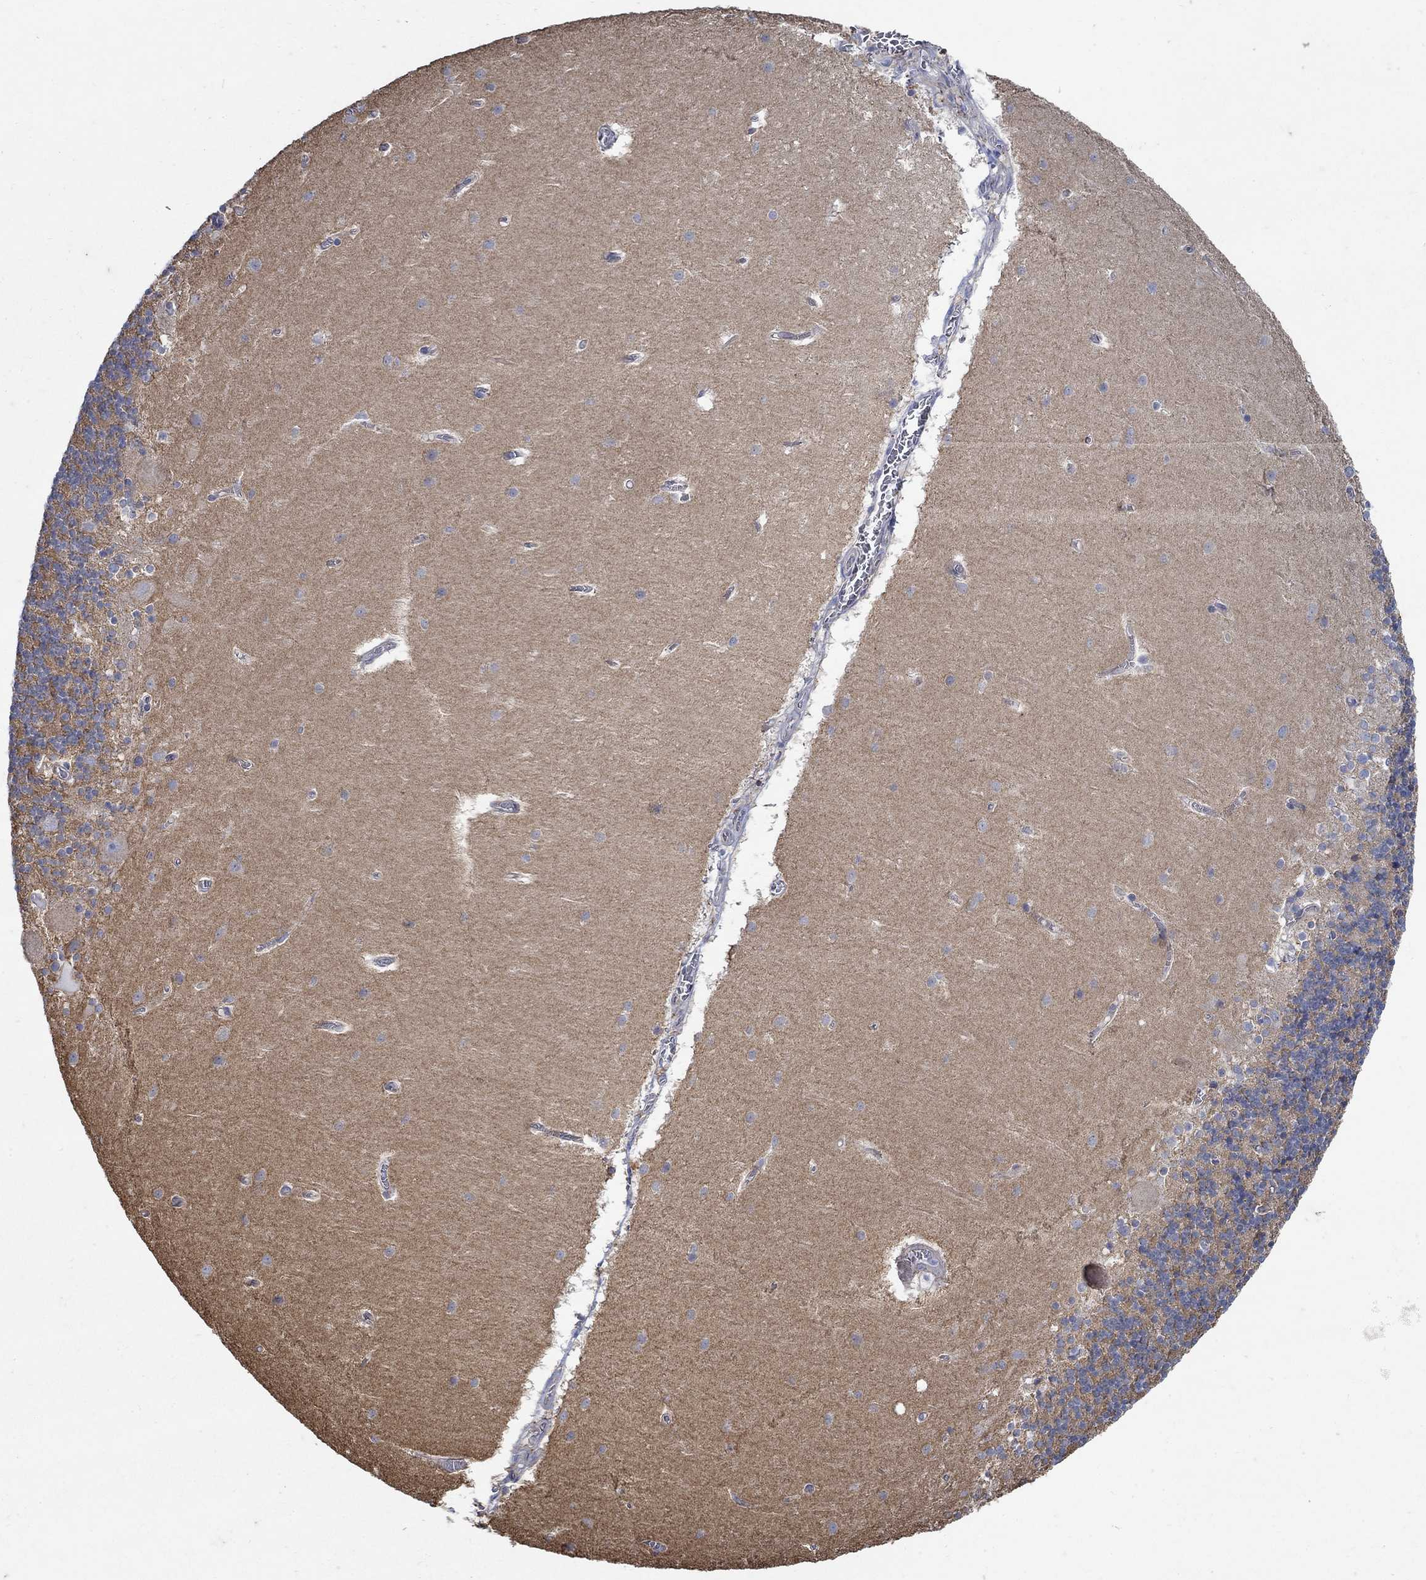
{"staining": {"intensity": "negative", "quantity": "none", "location": "none"}, "tissue": "cerebellum", "cell_type": "Cells in granular layer", "image_type": "normal", "snomed": [{"axis": "morphology", "description": "Normal tissue, NOS"}, {"axis": "topography", "description": "Cerebellum"}], "caption": "Cells in granular layer show no significant protein positivity in benign cerebellum. (Stains: DAB immunohistochemistry (IHC) with hematoxylin counter stain, Microscopy: brightfield microscopy at high magnification).", "gene": "TMEM198", "patient": {"sex": "male", "age": 70}}